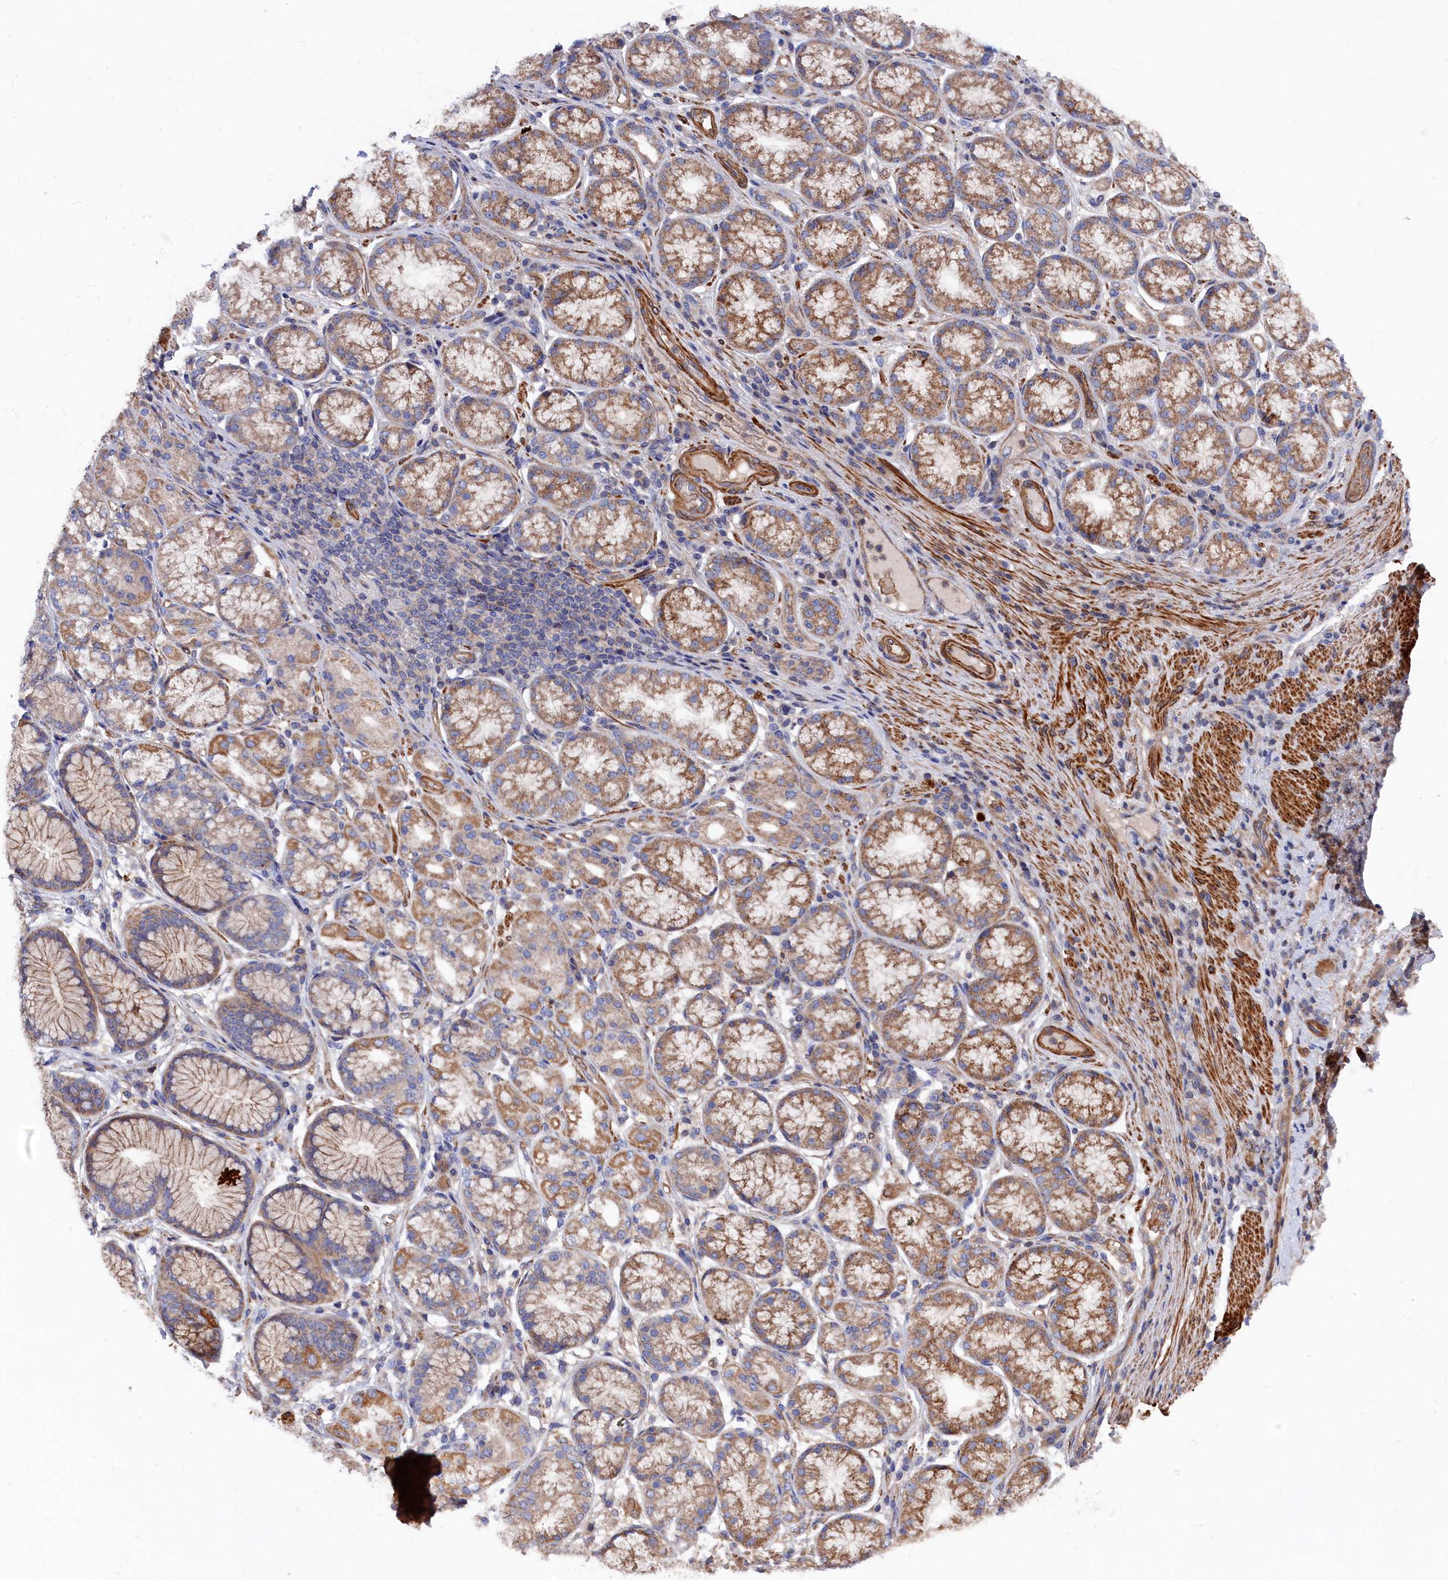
{"staining": {"intensity": "moderate", "quantity": ">75%", "location": "cytoplasmic/membranous"}, "tissue": "stomach cancer", "cell_type": "Tumor cells", "image_type": "cancer", "snomed": [{"axis": "morphology", "description": "Adenocarcinoma, NOS"}, {"axis": "topography", "description": "Stomach"}], "caption": "DAB immunohistochemical staining of human stomach cancer demonstrates moderate cytoplasmic/membranous protein staining in approximately >75% of tumor cells.", "gene": "LDHD", "patient": {"sex": "female", "age": 79}}